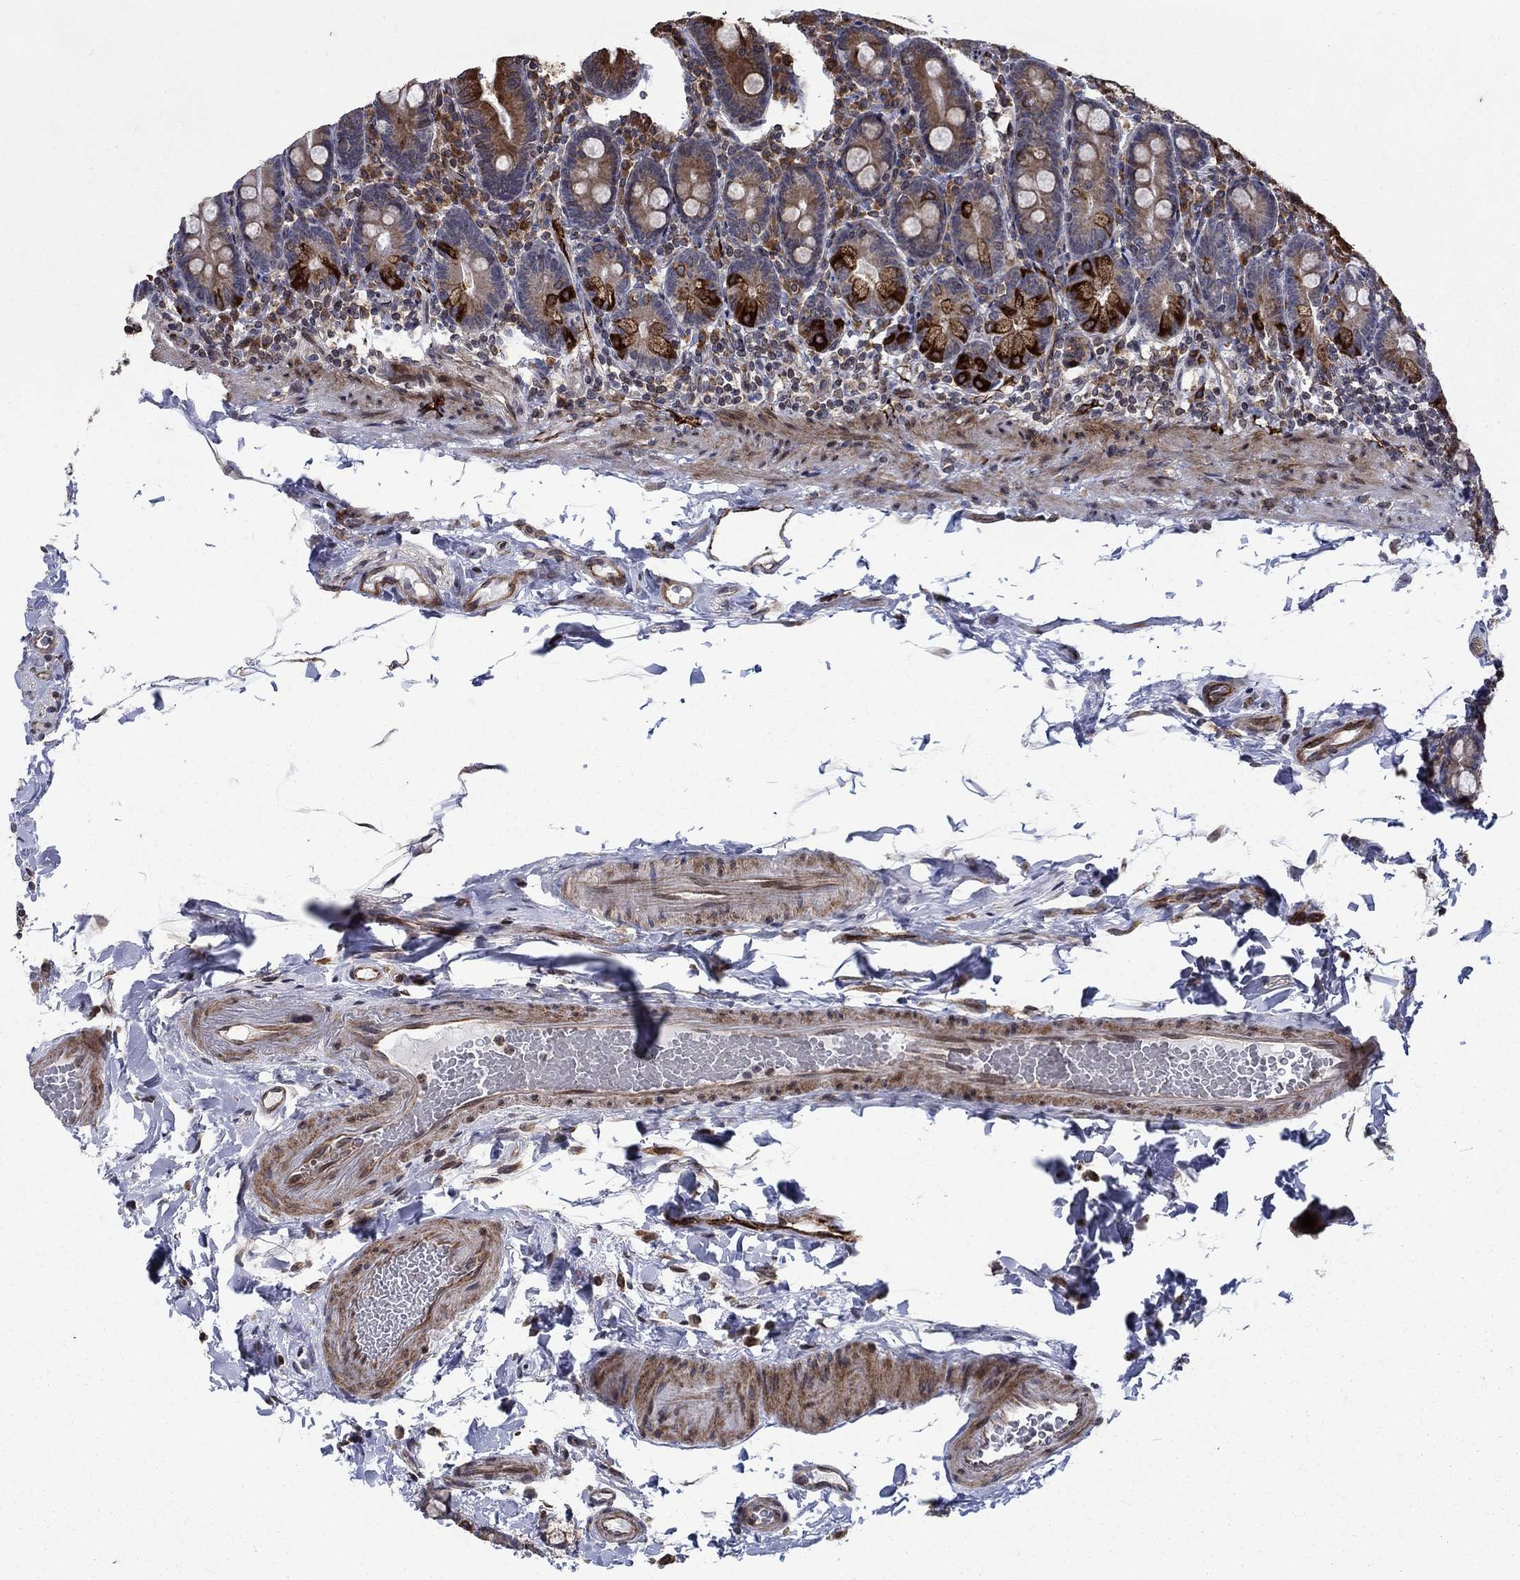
{"staining": {"intensity": "strong", "quantity": "25%-75%", "location": "cytoplasmic/membranous"}, "tissue": "duodenum", "cell_type": "Glandular cells", "image_type": "normal", "snomed": [{"axis": "morphology", "description": "Normal tissue, NOS"}, {"axis": "topography", "description": "Duodenum"}], "caption": "Glandular cells display strong cytoplasmic/membranous positivity in approximately 25%-75% of cells in benign duodenum. (Brightfield microscopy of DAB IHC at high magnification).", "gene": "DHRS7", "patient": {"sex": "female", "age": 67}}